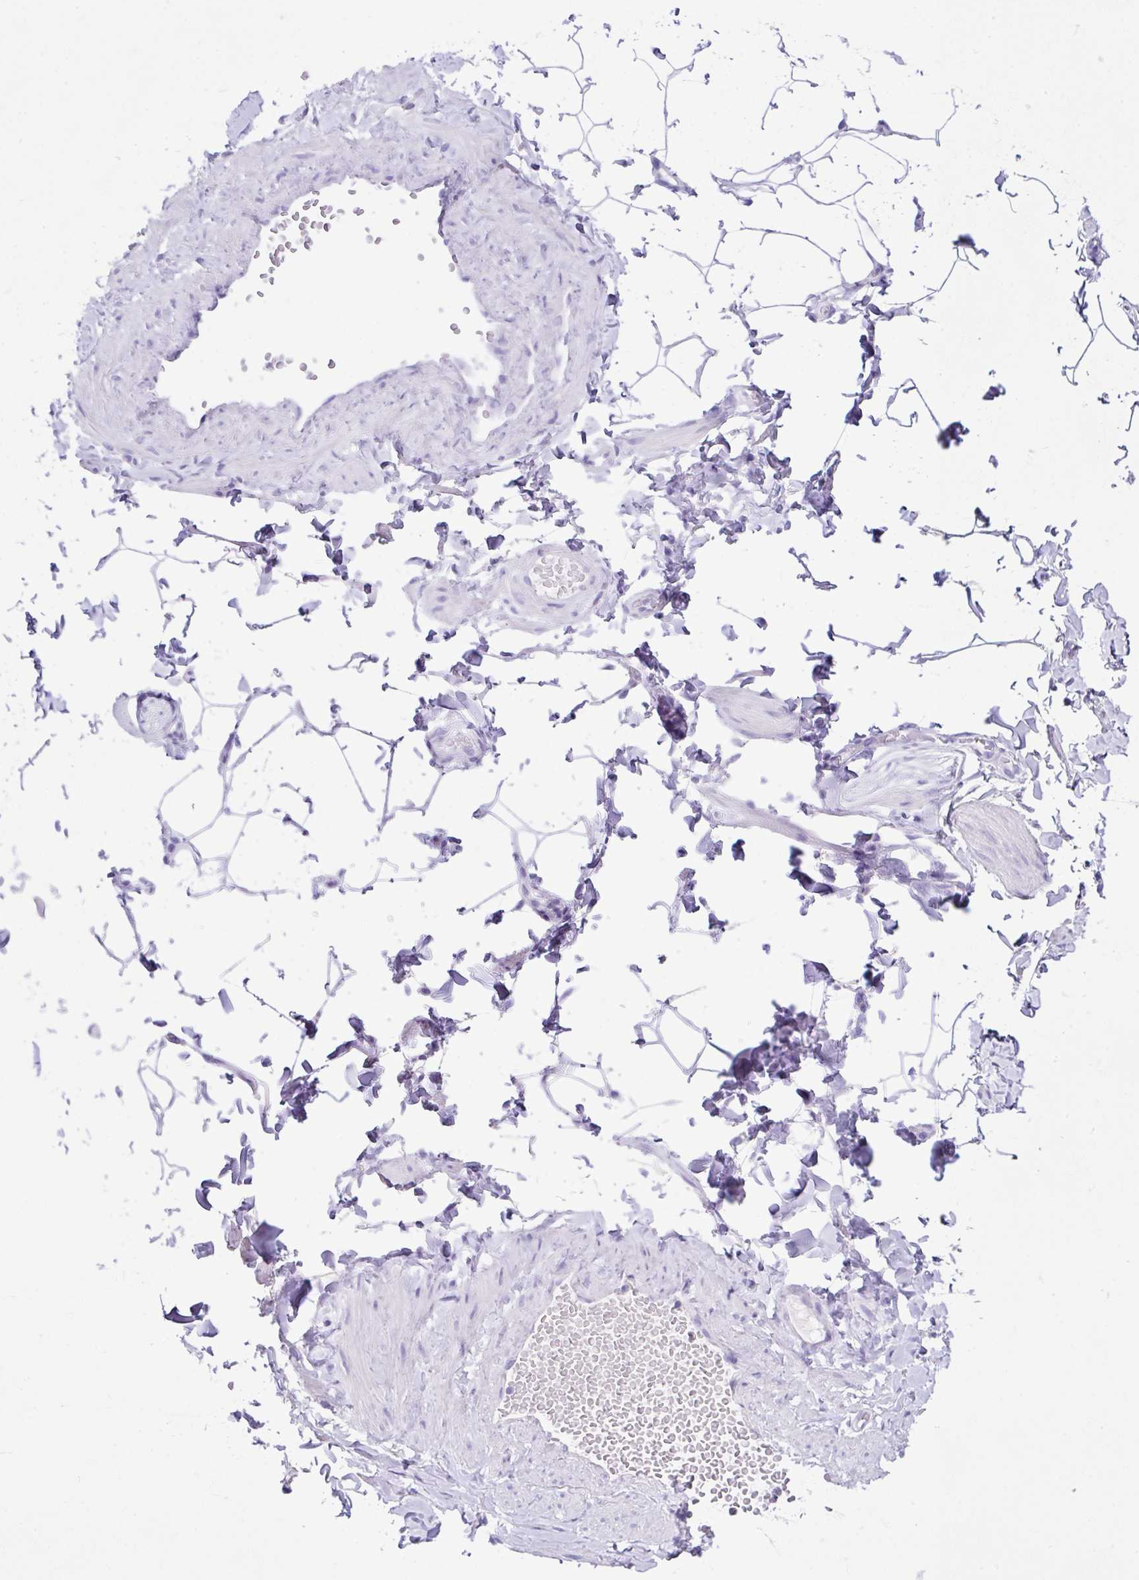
{"staining": {"intensity": "negative", "quantity": "none", "location": "none"}, "tissue": "adipose tissue", "cell_type": "Adipocytes", "image_type": "normal", "snomed": [{"axis": "morphology", "description": "Normal tissue, NOS"}, {"axis": "topography", "description": "Soft tissue"}, {"axis": "topography", "description": "Adipose tissue"}, {"axis": "topography", "description": "Vascular tissue"}, {"axis": "topography", "description": "Peripheral nerve tissue"}], "caption": "An IHC micrograph of normal adipose tissue is shown. There is no staining in adipocytes of adipose tissue.", "gene": "LGALS4", "patient": {"sex": "male", "age": 29}}